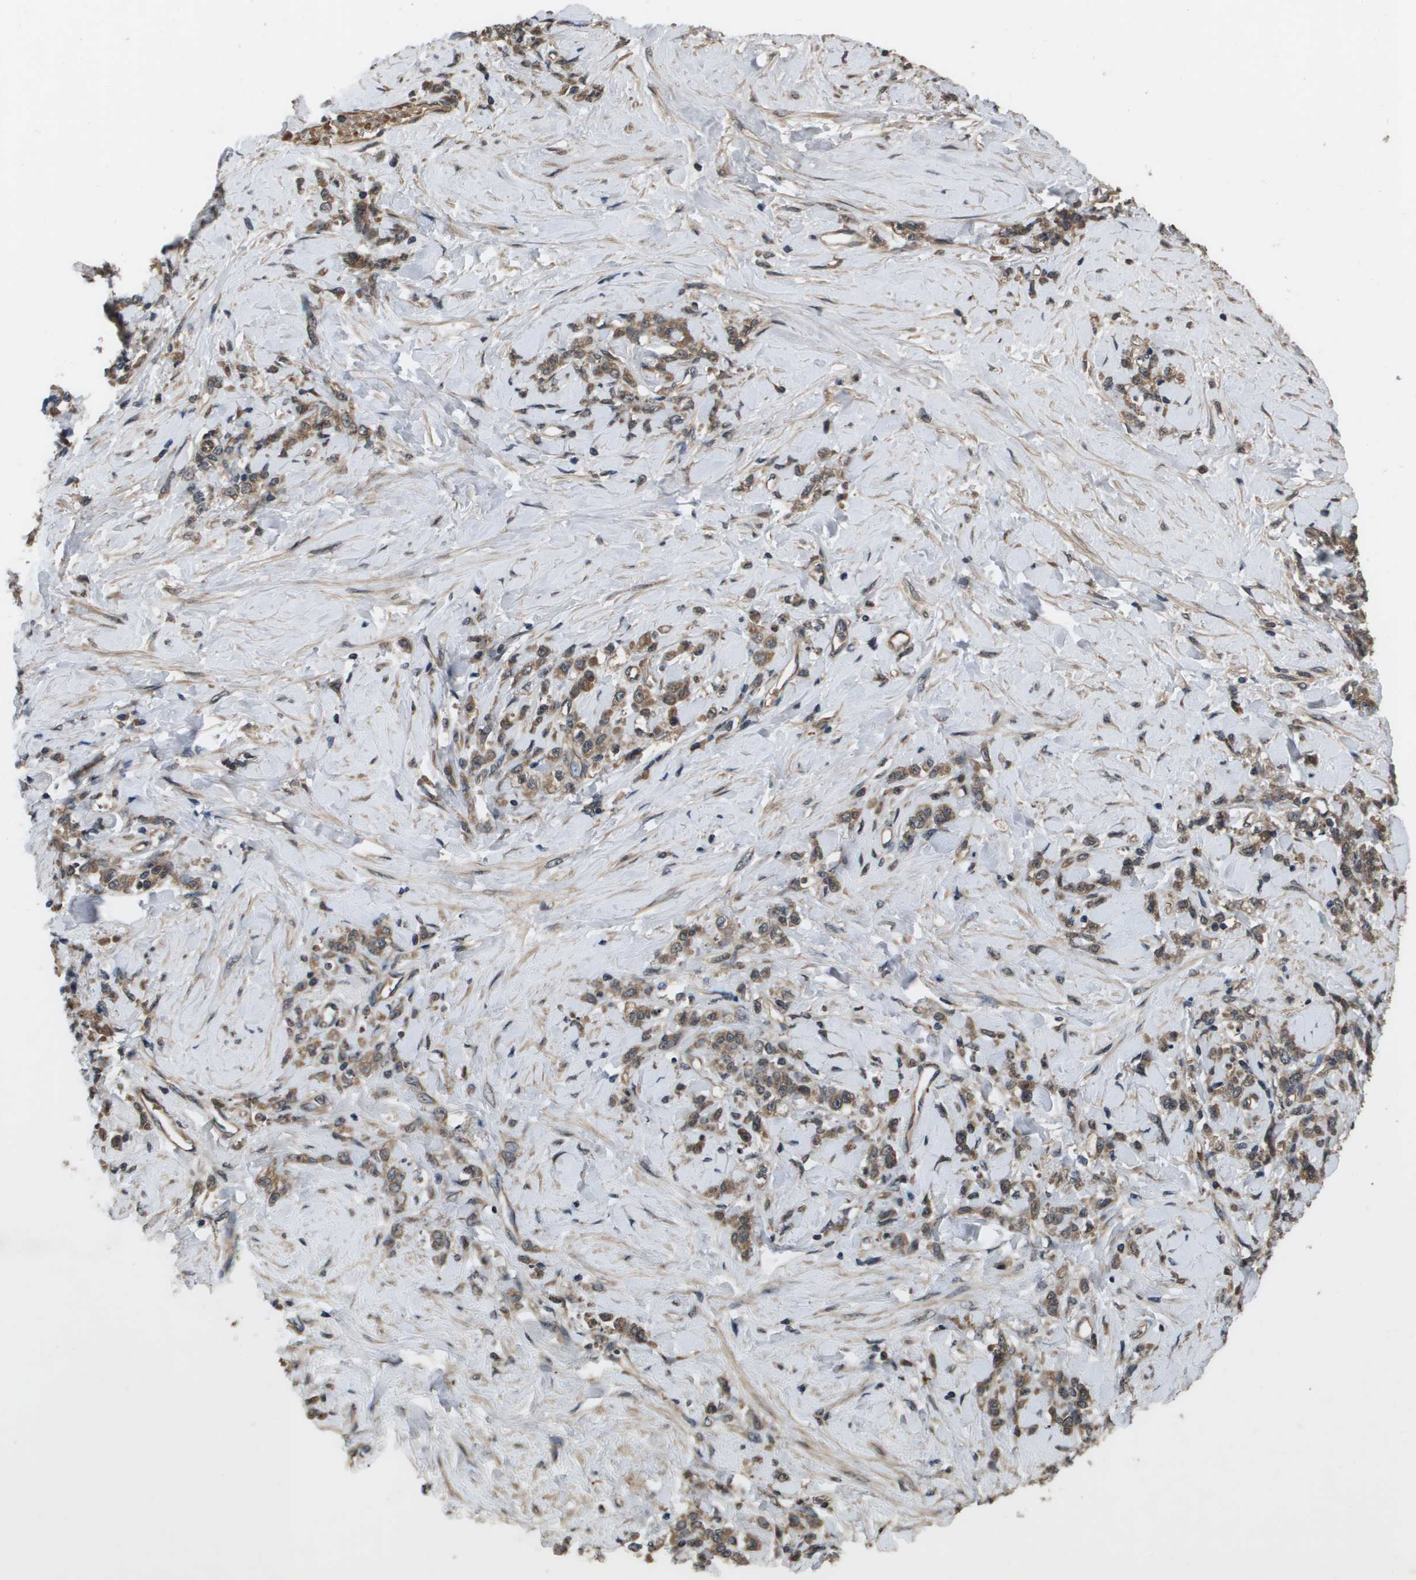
{"staining": {"intensity": "weak", "quantity": ">75%", "location": "cytoplasmic/membranous"}, "tissue": "stomach cancer", "cell_type": "Tumor cells", "image_type": "cancer", "snomed": [{"axis": "morphology", "description": "Adenocarcinoma, NOS"}, {"axis": "topography", "description": "Stomach"}], "caption": "This is an image of immunohistochemistry staining of stomach cancer, which shows weak staining in the cytoplasmic/membranous of tumor cells.", "gene": "SPTLC1", "patient": {"sex": "male", "age": 82}}